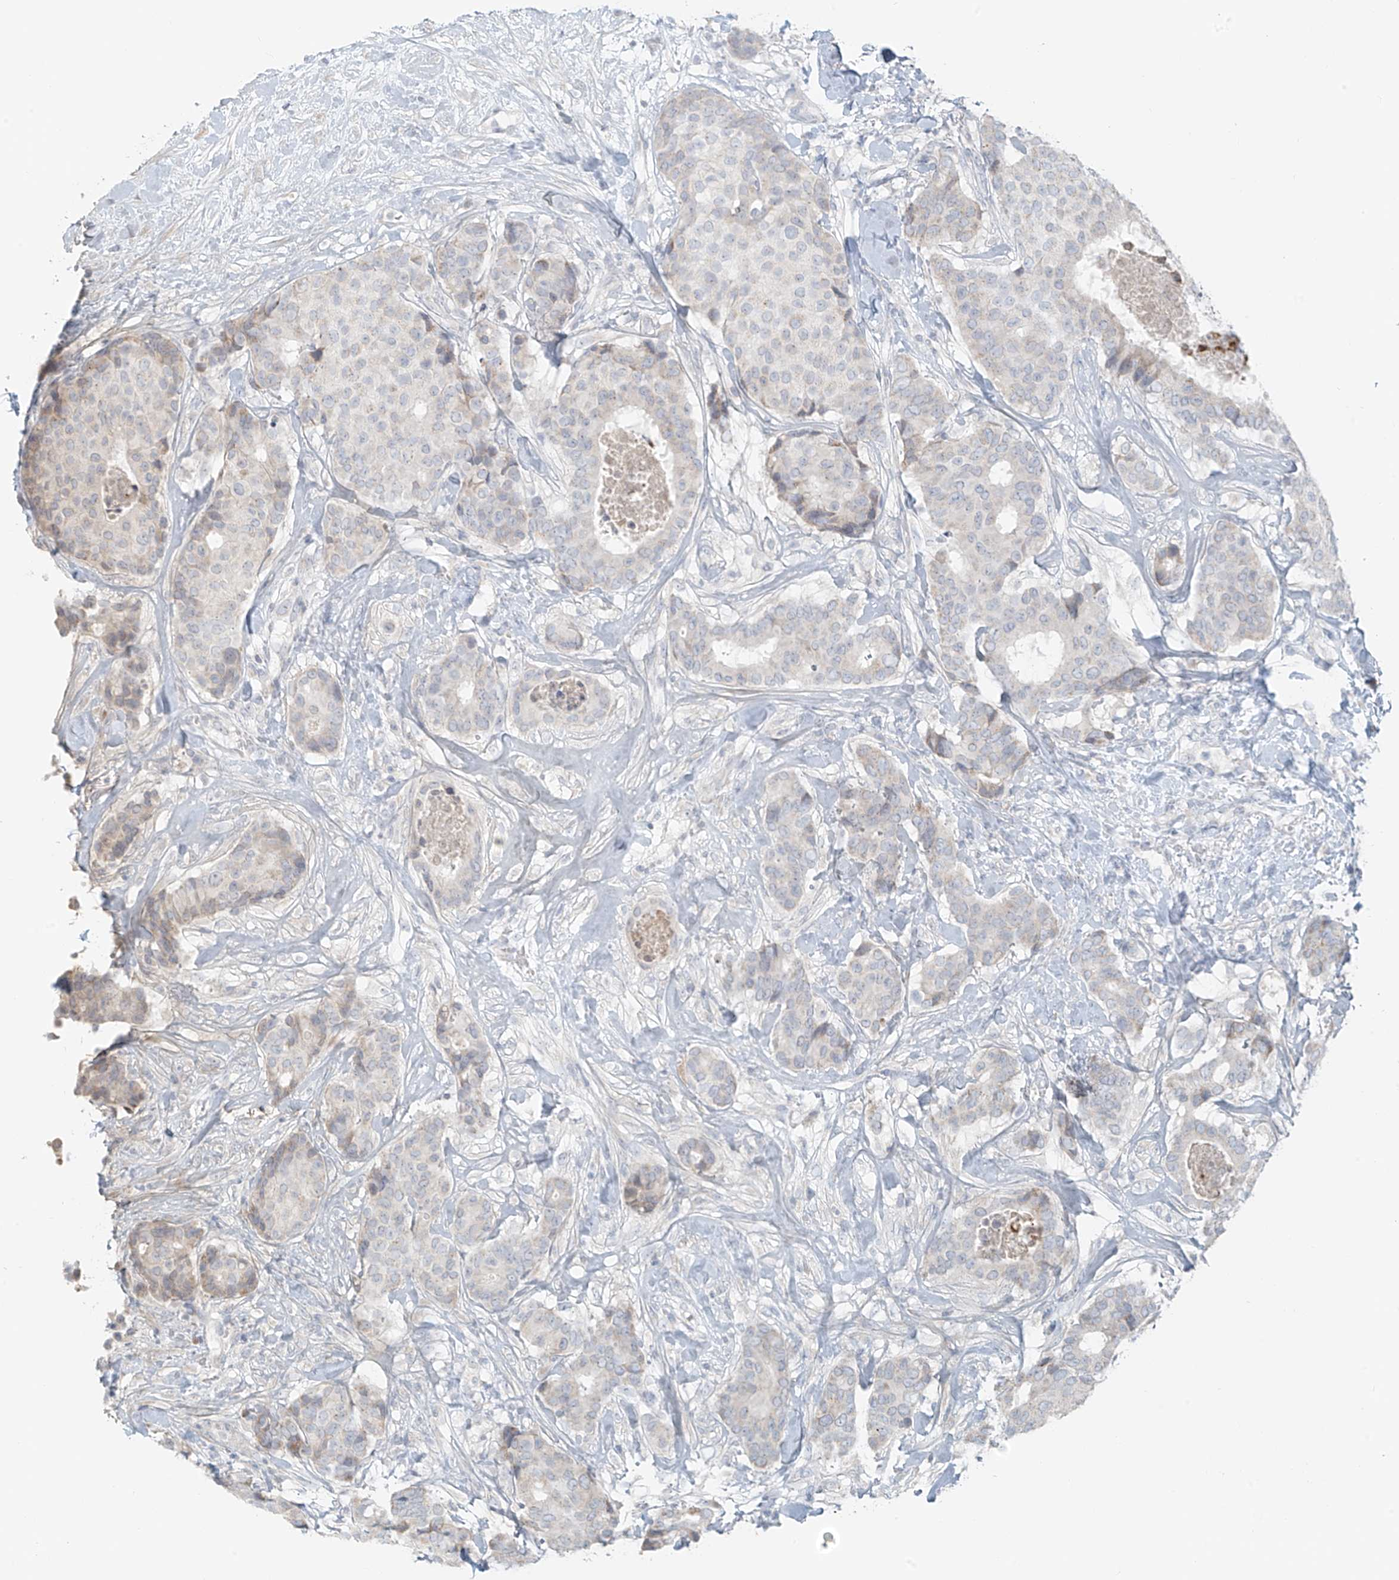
{"staining": {"intensity": "negative", "quantity": "none", "location": "none"}, "tissue": "breast cancer", "cell_type": "Tumor cells", "image_type": "cancer", "snomed": [{"axis": "morphology", "description": "Duct carcinoma"}, {"axis": "topography", "description": "Breast"}], "caption": "Tumor cells show no significant protein staining in breast cancer.", "gene": "UST", "patient": {"sex": "female", "age": 75}}